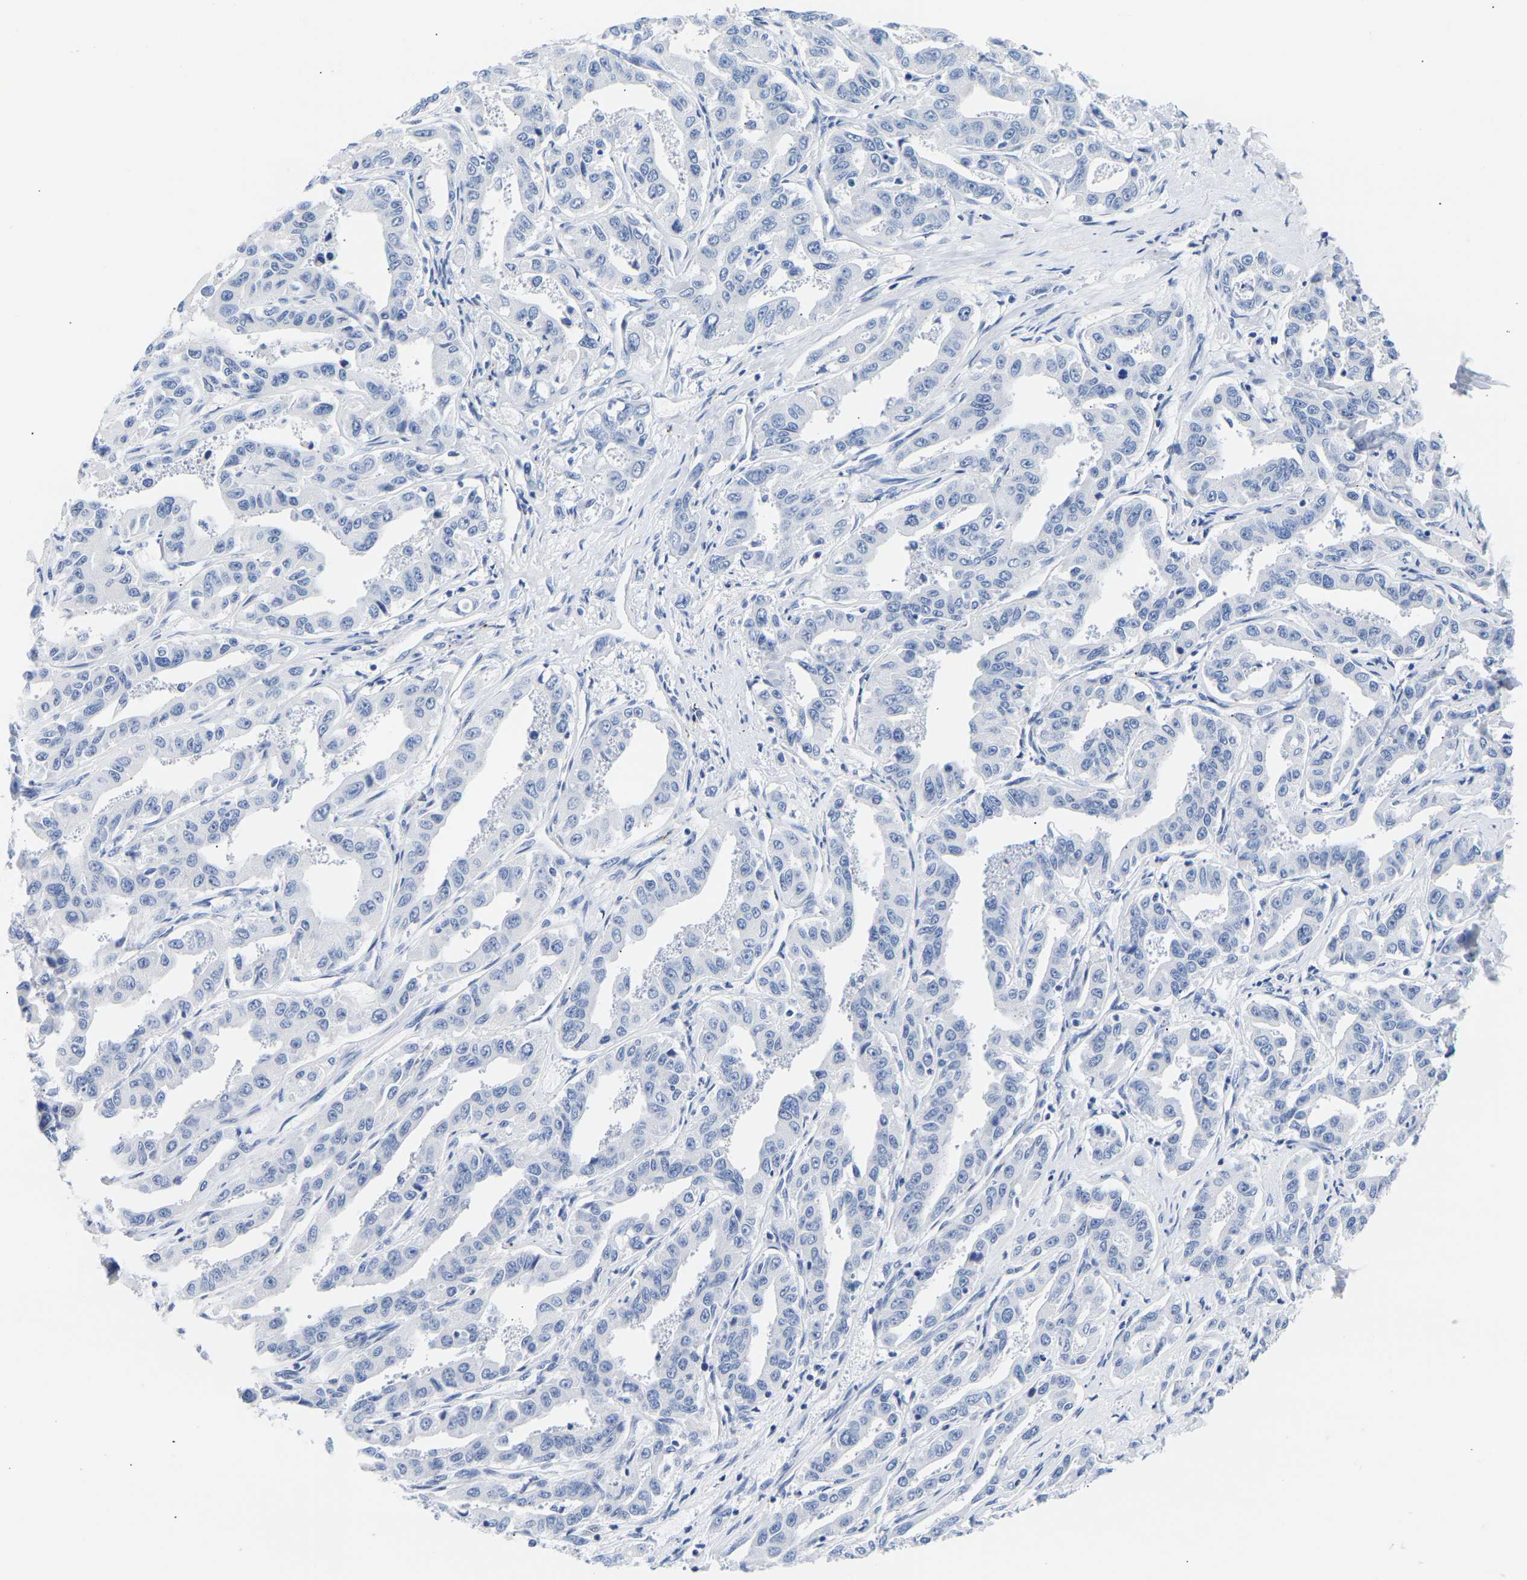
{"staining": {"intensity": "negative", "quantity": "none", "location": "none"}, "tissue": "liver cancer", "cell_type": "Tumor cells", "image_type": "cancer", "snomed": [{"axis": "morphology", "description": "Cholangiocarcinoma"}, {"axis": "topography", "description": "Liver"}], "caption": "Cholangiocarcinoma (liver) stained for a protein using IHC displays no positivity tumor cells.", "gene": "SPINK2", "patient": {"sex": "male", "age": 59}}